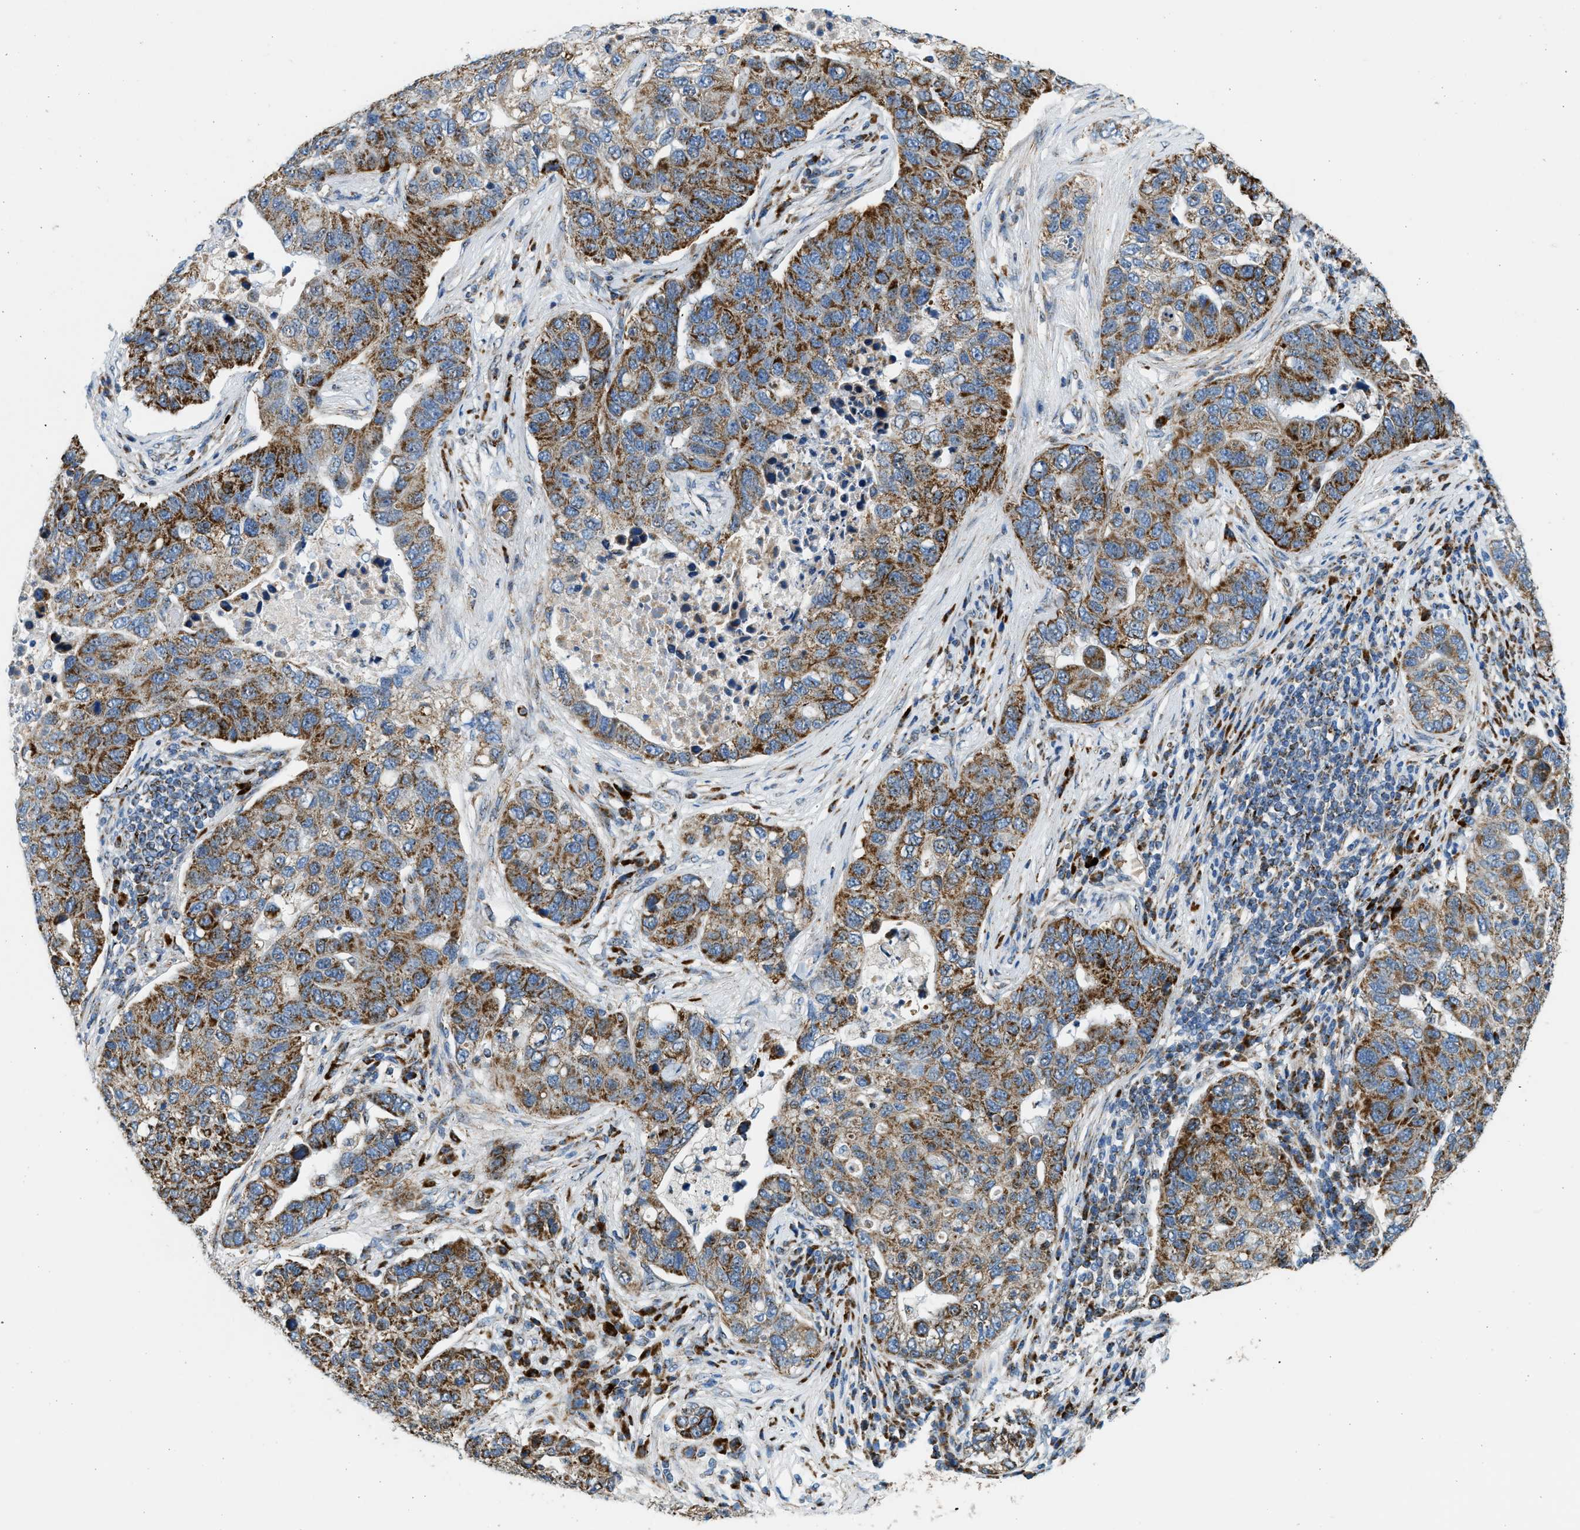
{"staining": {"intensity": "strong", "quantity": ">75%", "location": "cytoplasmic/membranous"}, "tissue": "pancreatic cancer", "cell_type": "Tumor cells", "image_type": "cancer", "snomed": [{"axis": "morphology", "description": "Adenocarcinoma, NOS"}, {"axis": "topography", "description": "Pancreas"}], "caption": "Tumor cells demonstrate high levels of strong cytoplasmic/membranous staining in approximately >75% of cells in pancreatic cancer.", "gene": "KCNMB3", "patient": {"sex": "female", "age": 61}}